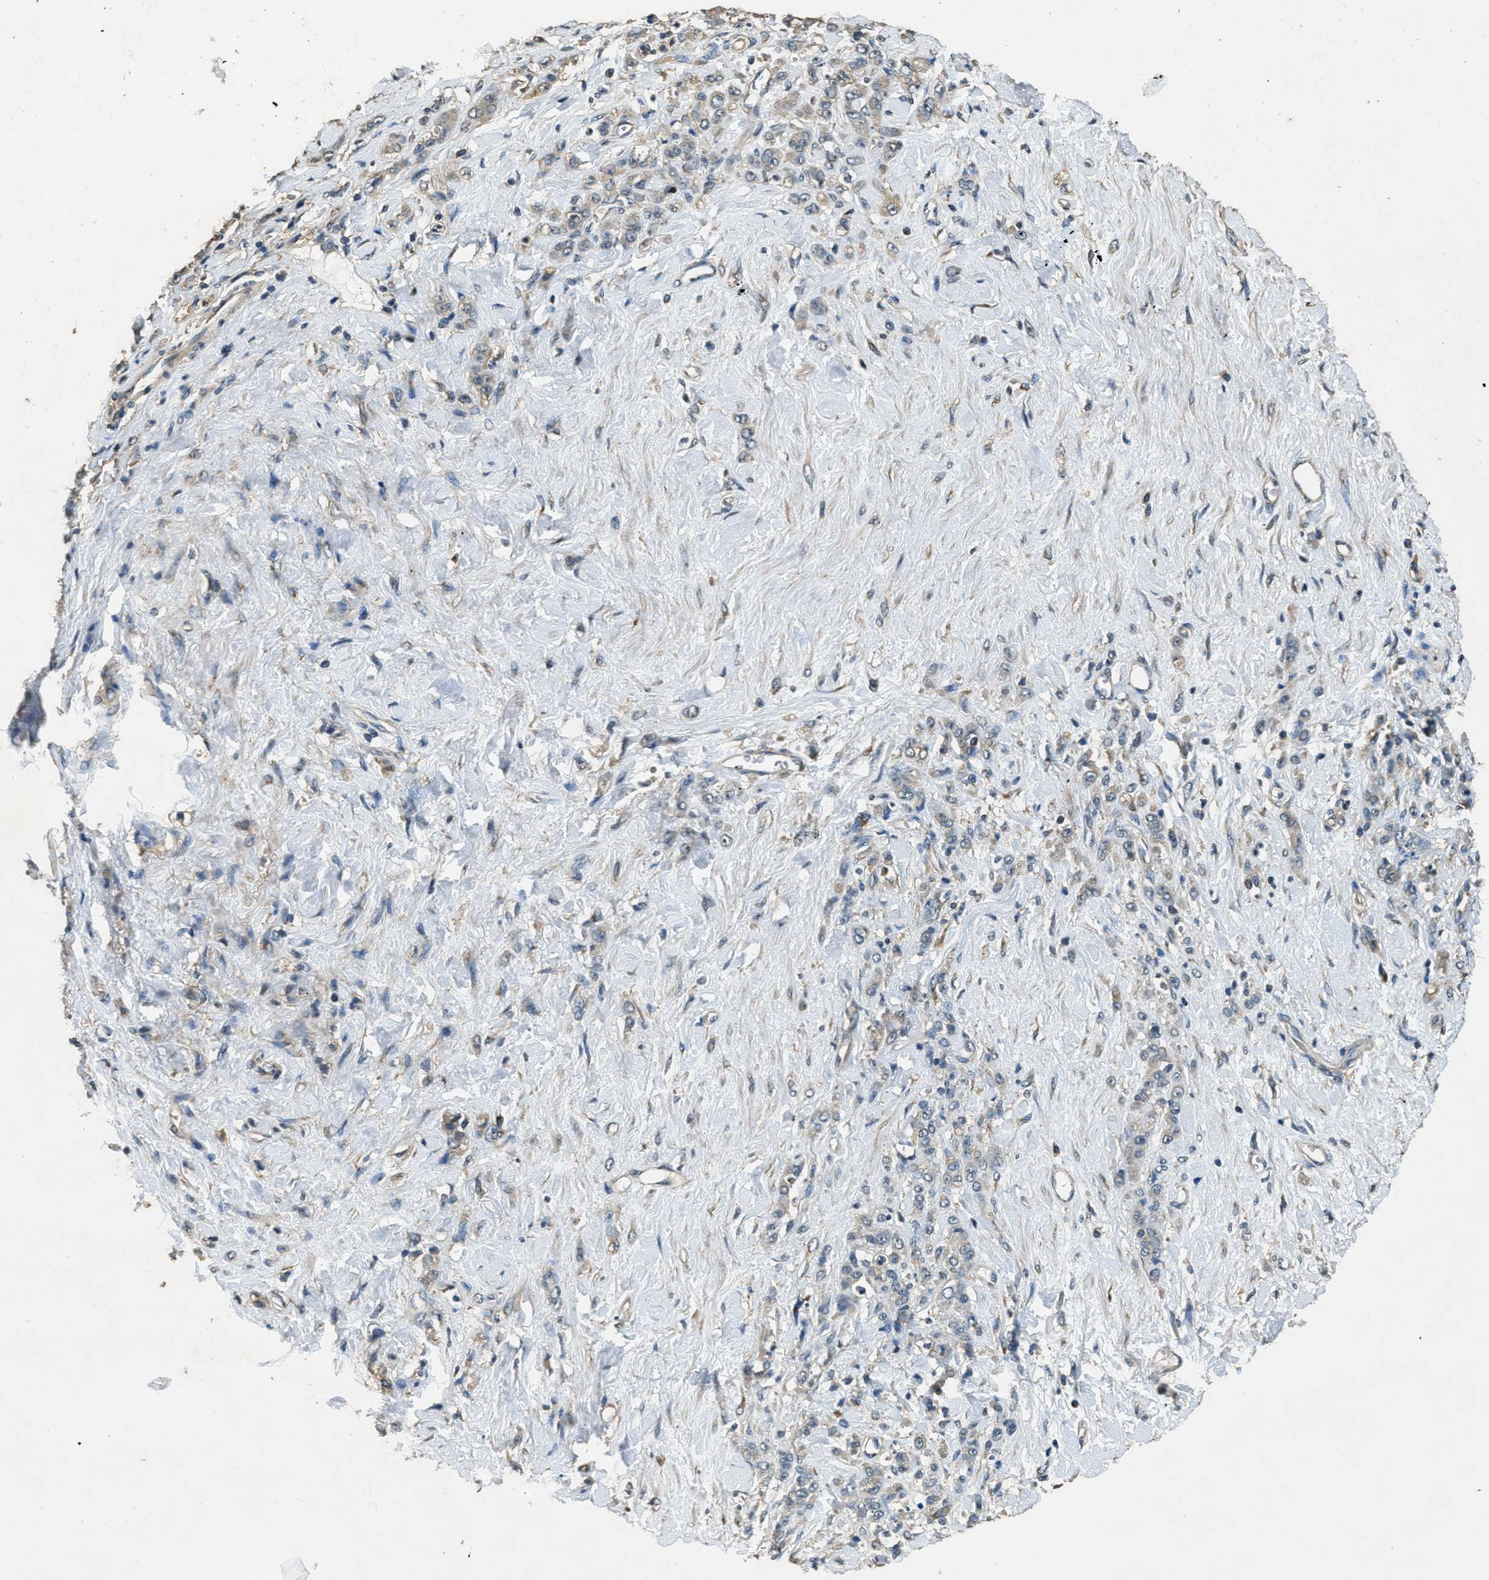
{"staining": {"intensity": "weak", "quantity": ">75%", "location": "cytoplasmic/membranous"}, "tissue": "stomach cancer", "cell_type": "Tumor cells", "image_type": "cancer", "snomed": [{"axis": "morphology", "description": "Adenocarcinoma, NOS"}, {"axis": "topography", "description": "Stomach"}], "caption": "Immunohistochemistry staining of adenocarcinoma (stomach), which displays low levels of weak cytoplasmic/membranous positivity in about >75% of tumor cells indicating weak cytoplasmic/membranous protein staining. The staining was performed using DAB (3,3'-diaminobenzidine) (brown) for protein detection and nuclei were counterstained in hematoxylin (blue).", "gene": "RAB6B", "patient": {"sex": "male", "age": 82}}